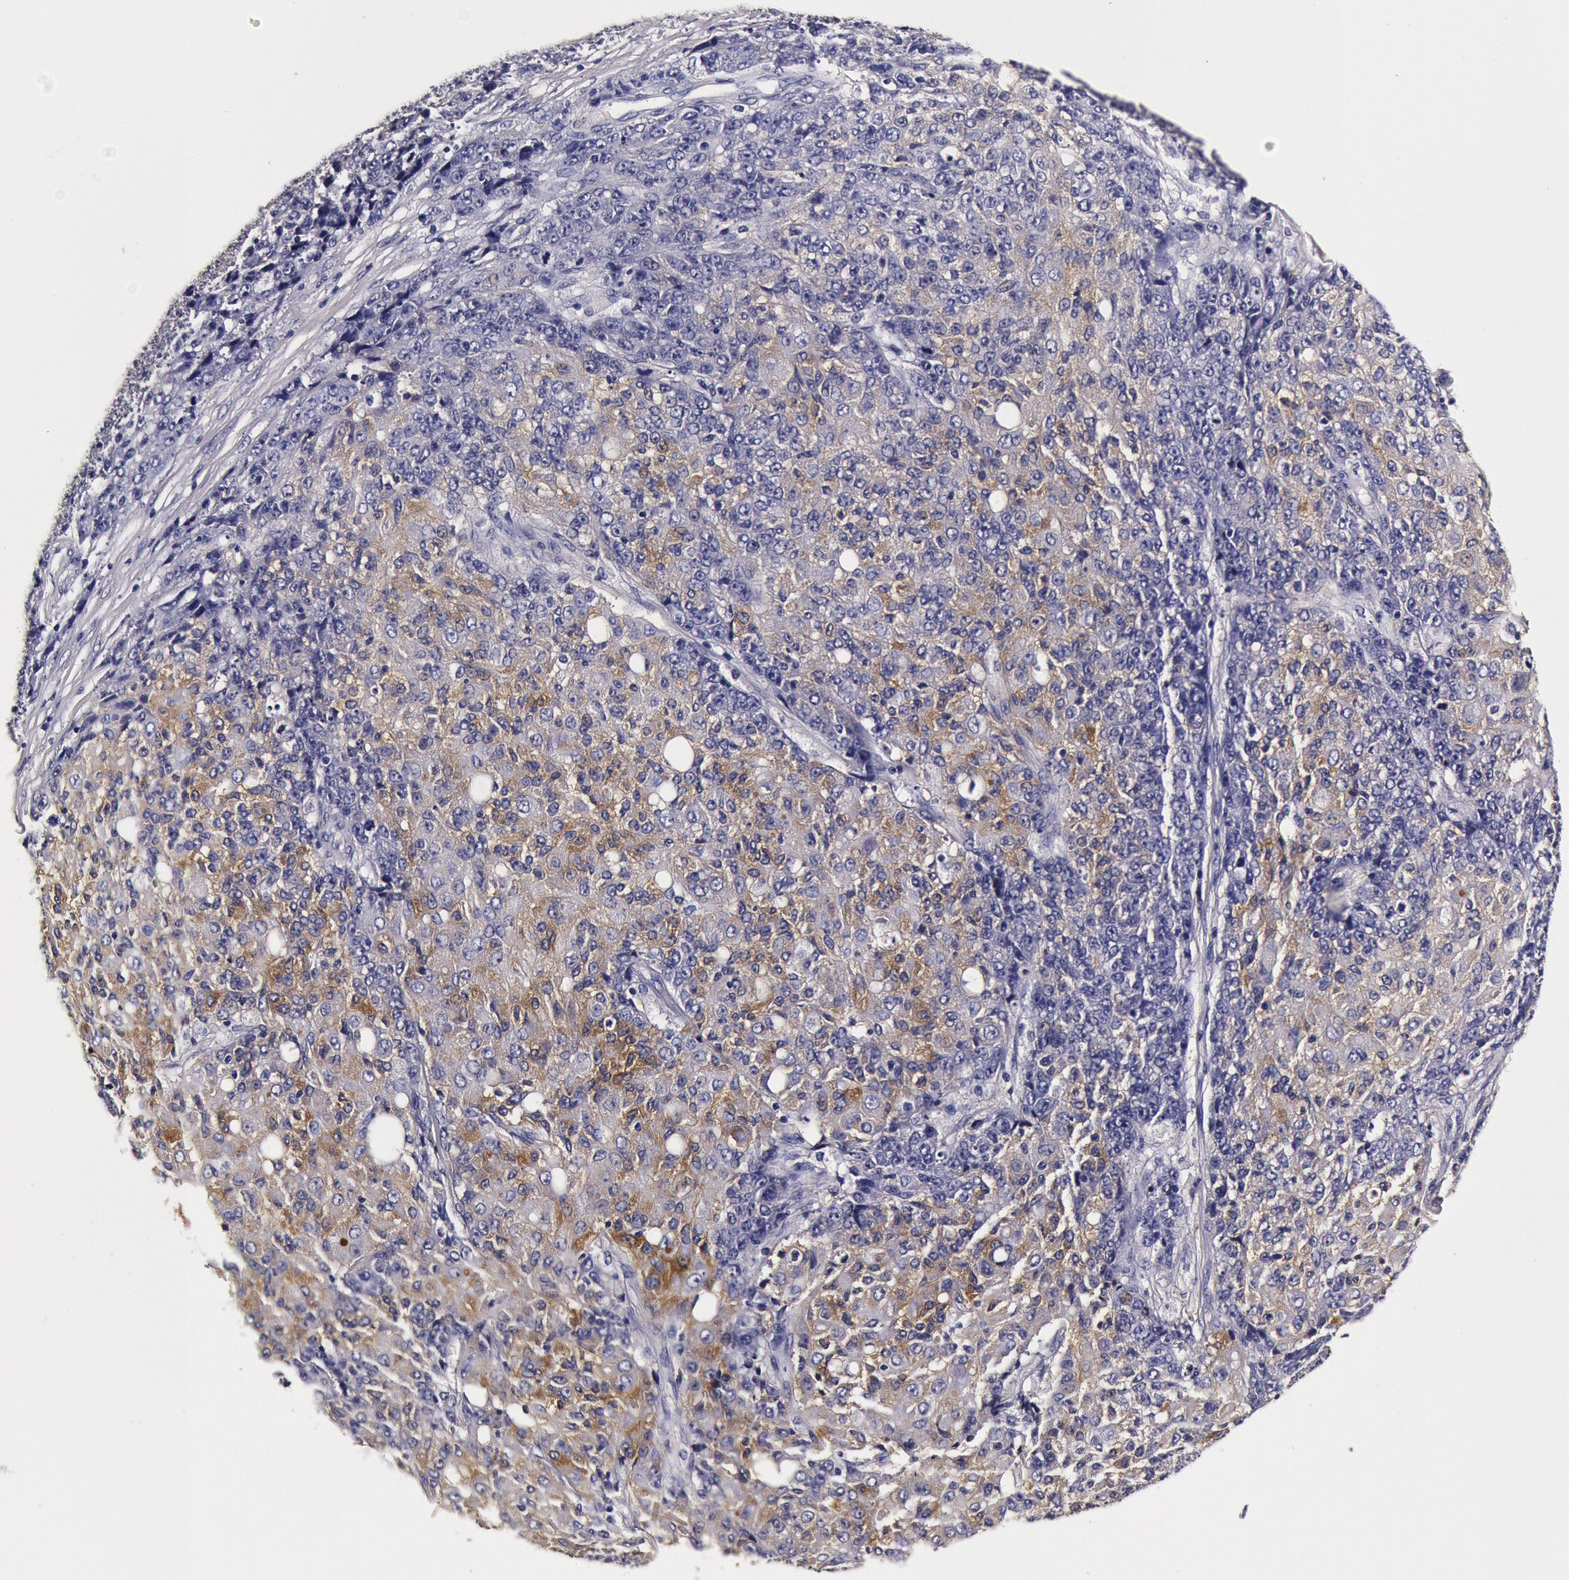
{"staining": {"intensity": "moderate", "quantity": "25%-75%", "location": "cytoplasmic/membranous"}, "tissue": "ovarian cancer", "cell_type": "Tumor cells", "image_type": "cancer", "snomed": [{"axis": "morphology", "description": "Carcinoma, endometroid"}, {"axis": "topography", "description": "Ovary"}], "caption": "A histopathology image showing moderate cytoplasmic/membranous staining in approximately 25%-75% of tumor cells in ovarian endometroid carcinoma, as visualized by brown immunohistochemical staining.", "gene": "CCDC22", "patient": {"sex": "female", "age": 42}}